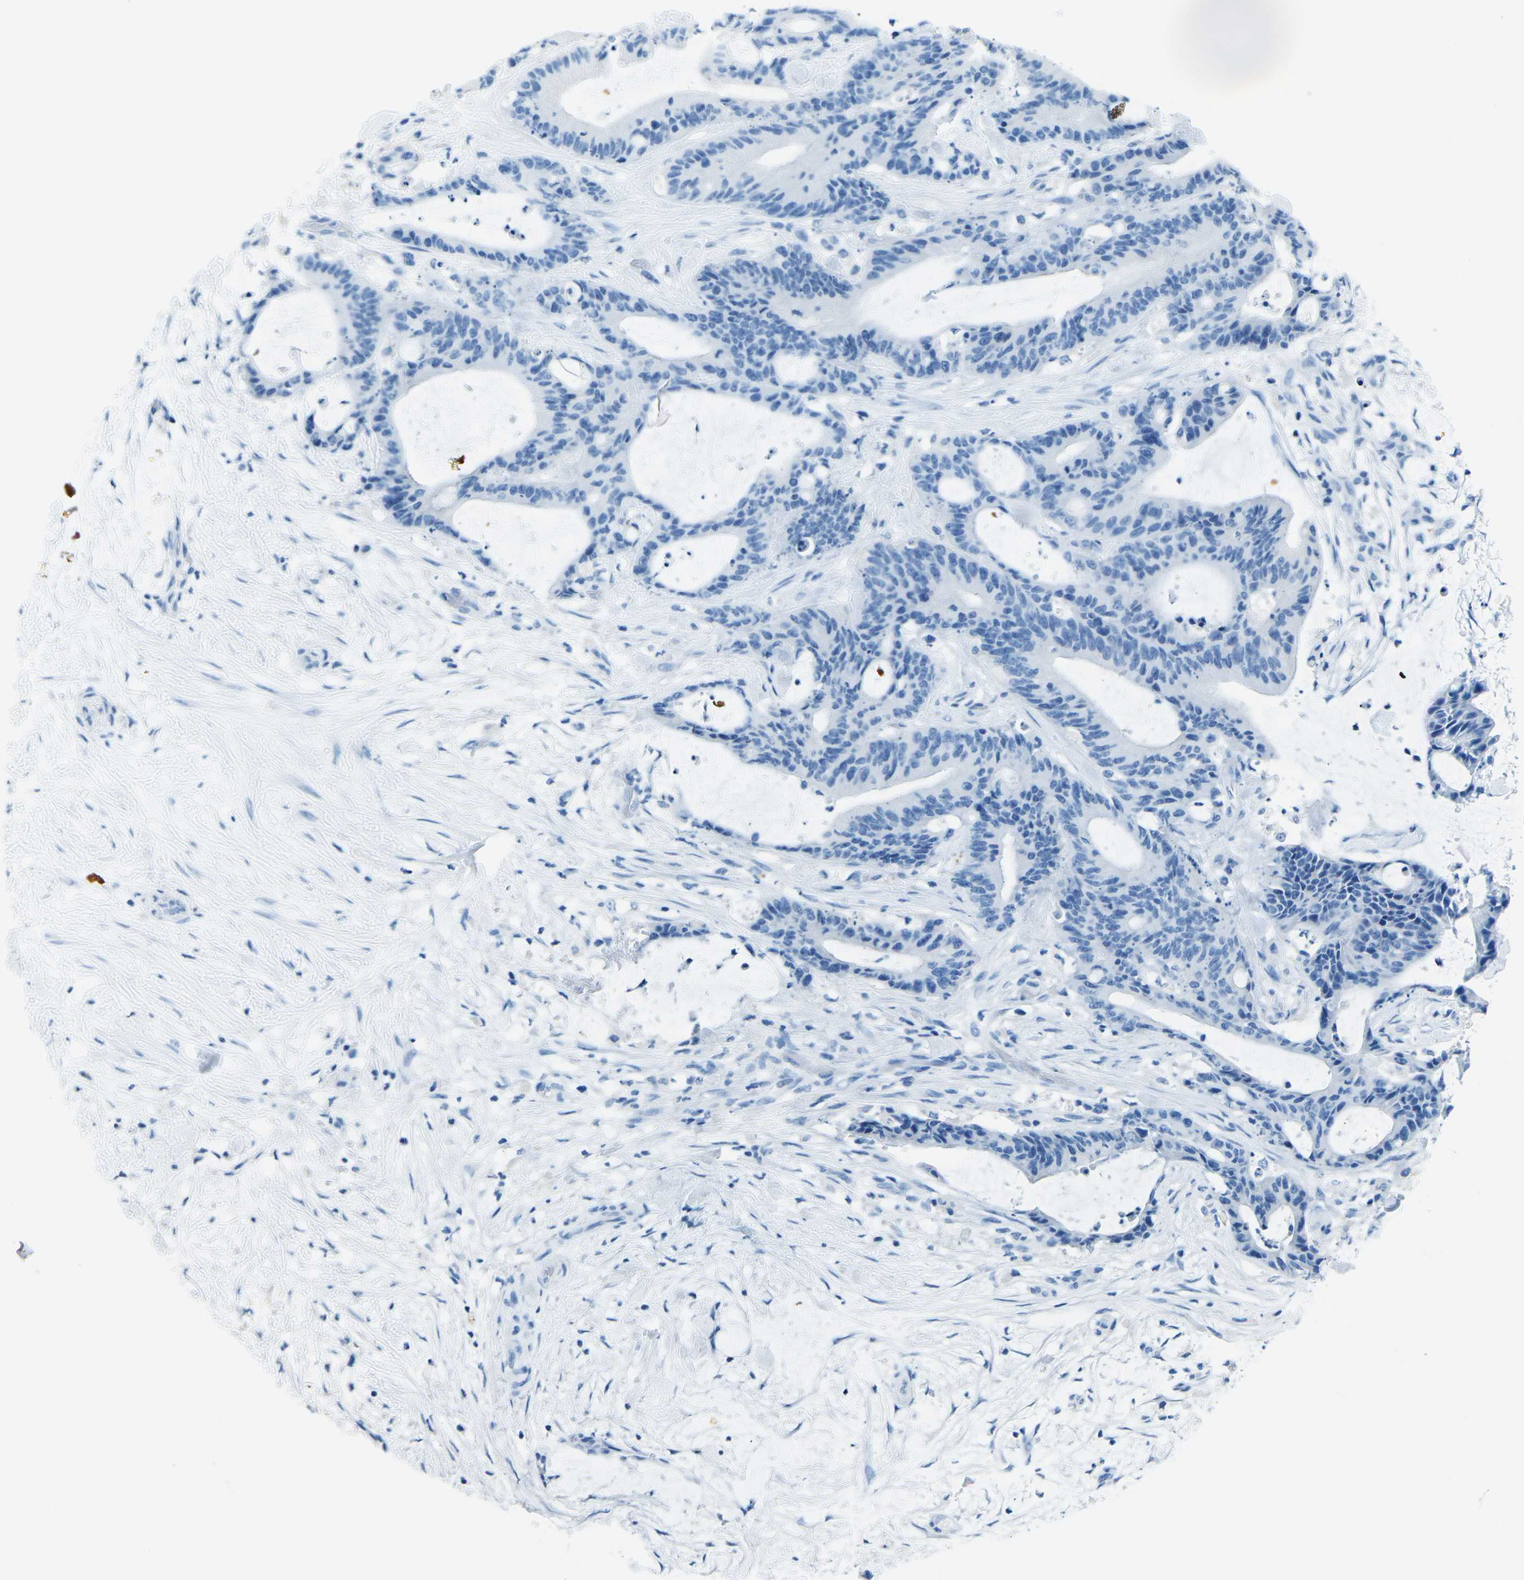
{"staining": {"intensity": "negative", "quantity": "none", "location": "none"}, "tissue": "liver cancer", "cell_type": "Tumor cells", "image_type": "cancer", "snomed": [{"axis": "morphology", "description": "Cholangiocarcinoma"}, {"axis": "topography", "description": "Liver"}], "caption": "Immunohistochemistry image of liver cholangiocarcinoma stained for a protein (brown), which demonstrates no staining in tumor cells. (Stains: DAB immunohistochemistry (IHC) with hematoxylin counter stain, Microscopy: brightfield microscopy at high magnification).", "gene": "MYH8", "patient": {"sex": "female", "age": 73}}